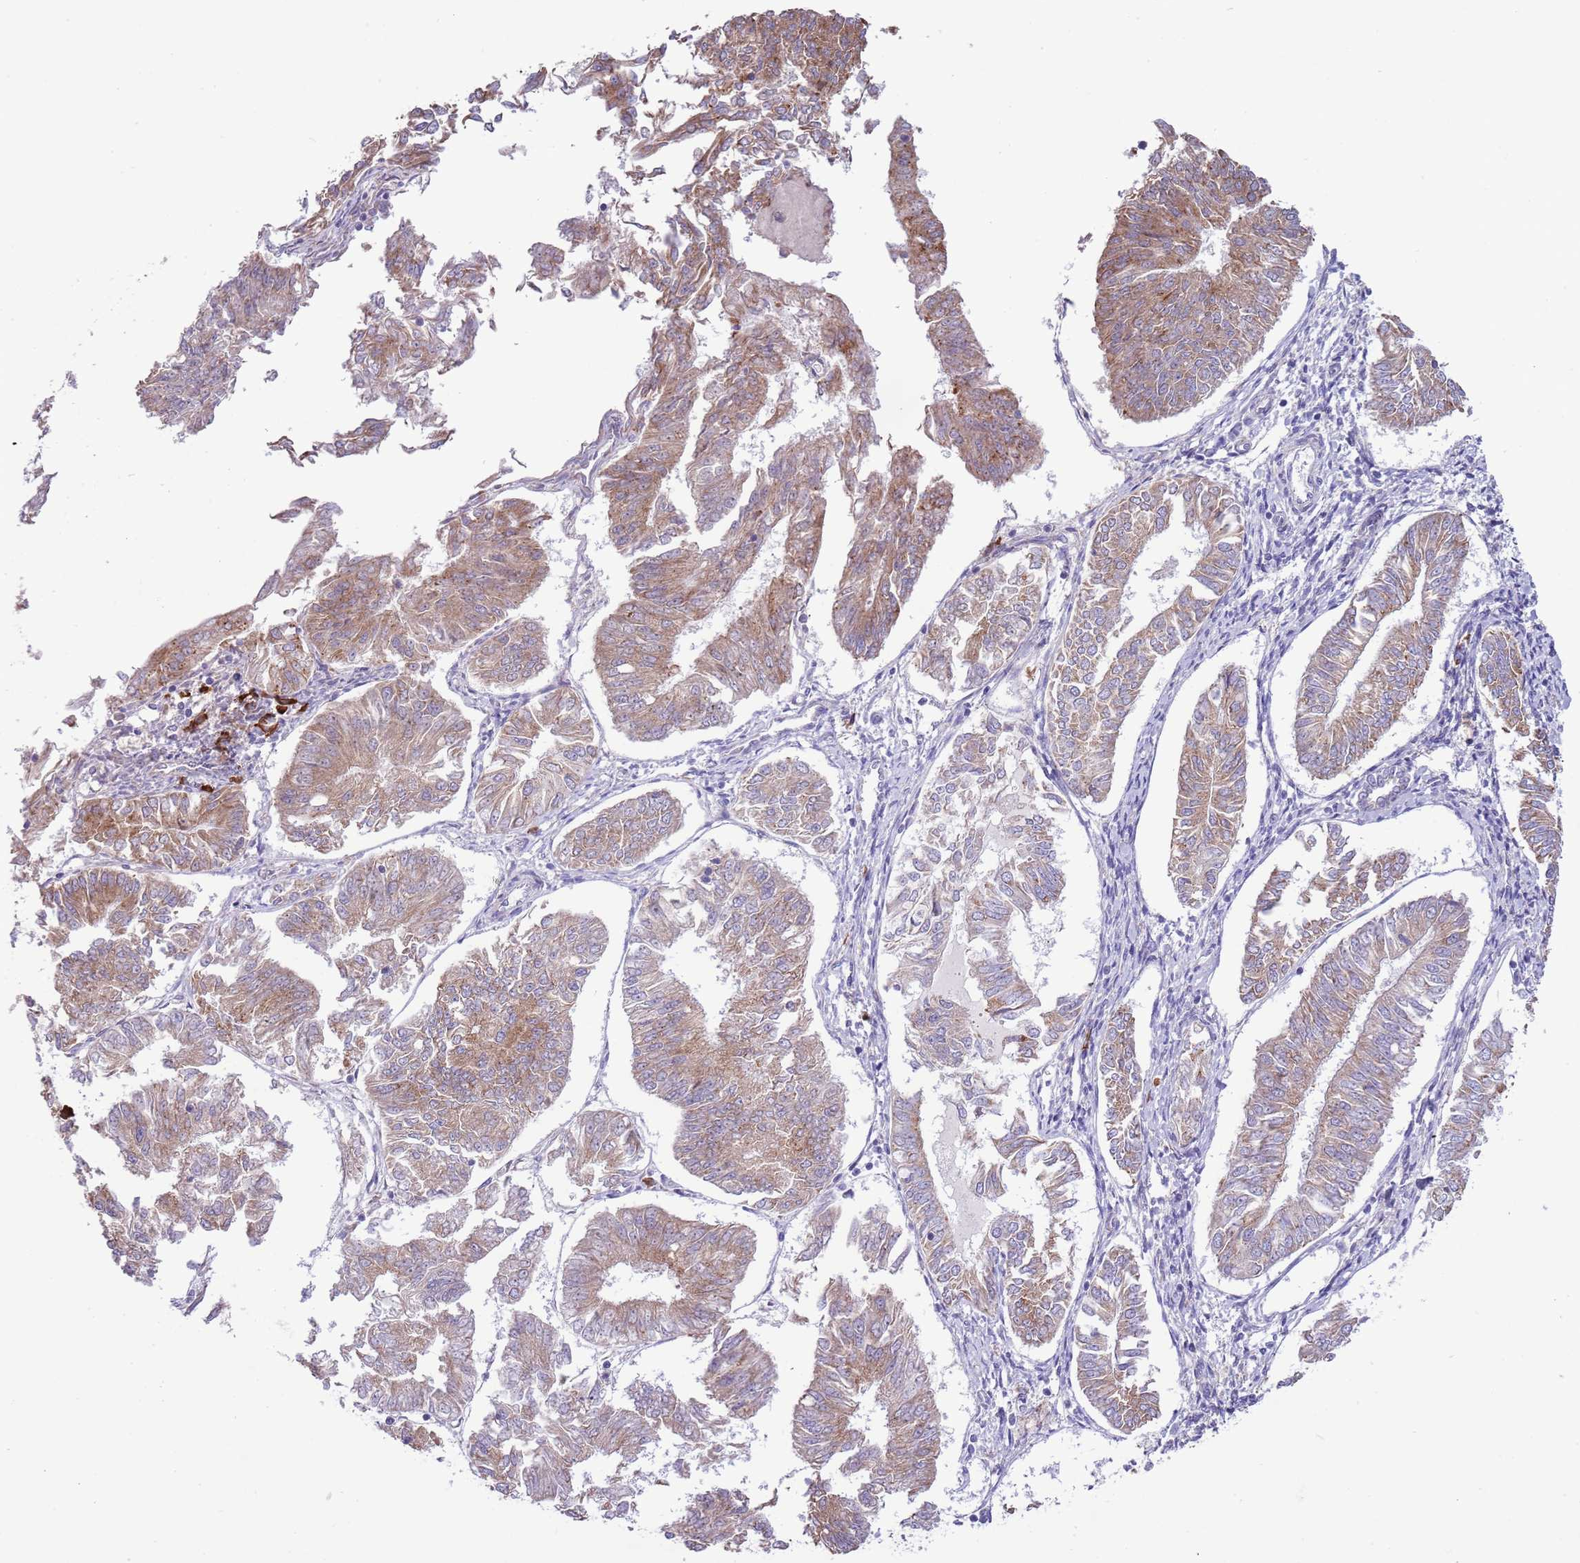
{"staining": {"intensity": "moderate", "quantity": "25%-75%", "location": "cytoplasmic/membranous"}, "tissue": "endometrial cancer", "cell_type": "Tumor cells", "image_type": "cancer", "snomed": [{"axis": "morphology", "description": "Adenocarcinoma, NOS"}, {"axis": "topography", "description": "Endometrium"}], "caption": "Tumor cells demonstrate medium levels of moderate cytoplasmic/membranous positivity in approximately 25%-75% of cells in human endometrial cancer.", "gene": "DAND5", "patient": {"sex": "female", "age": 58}}